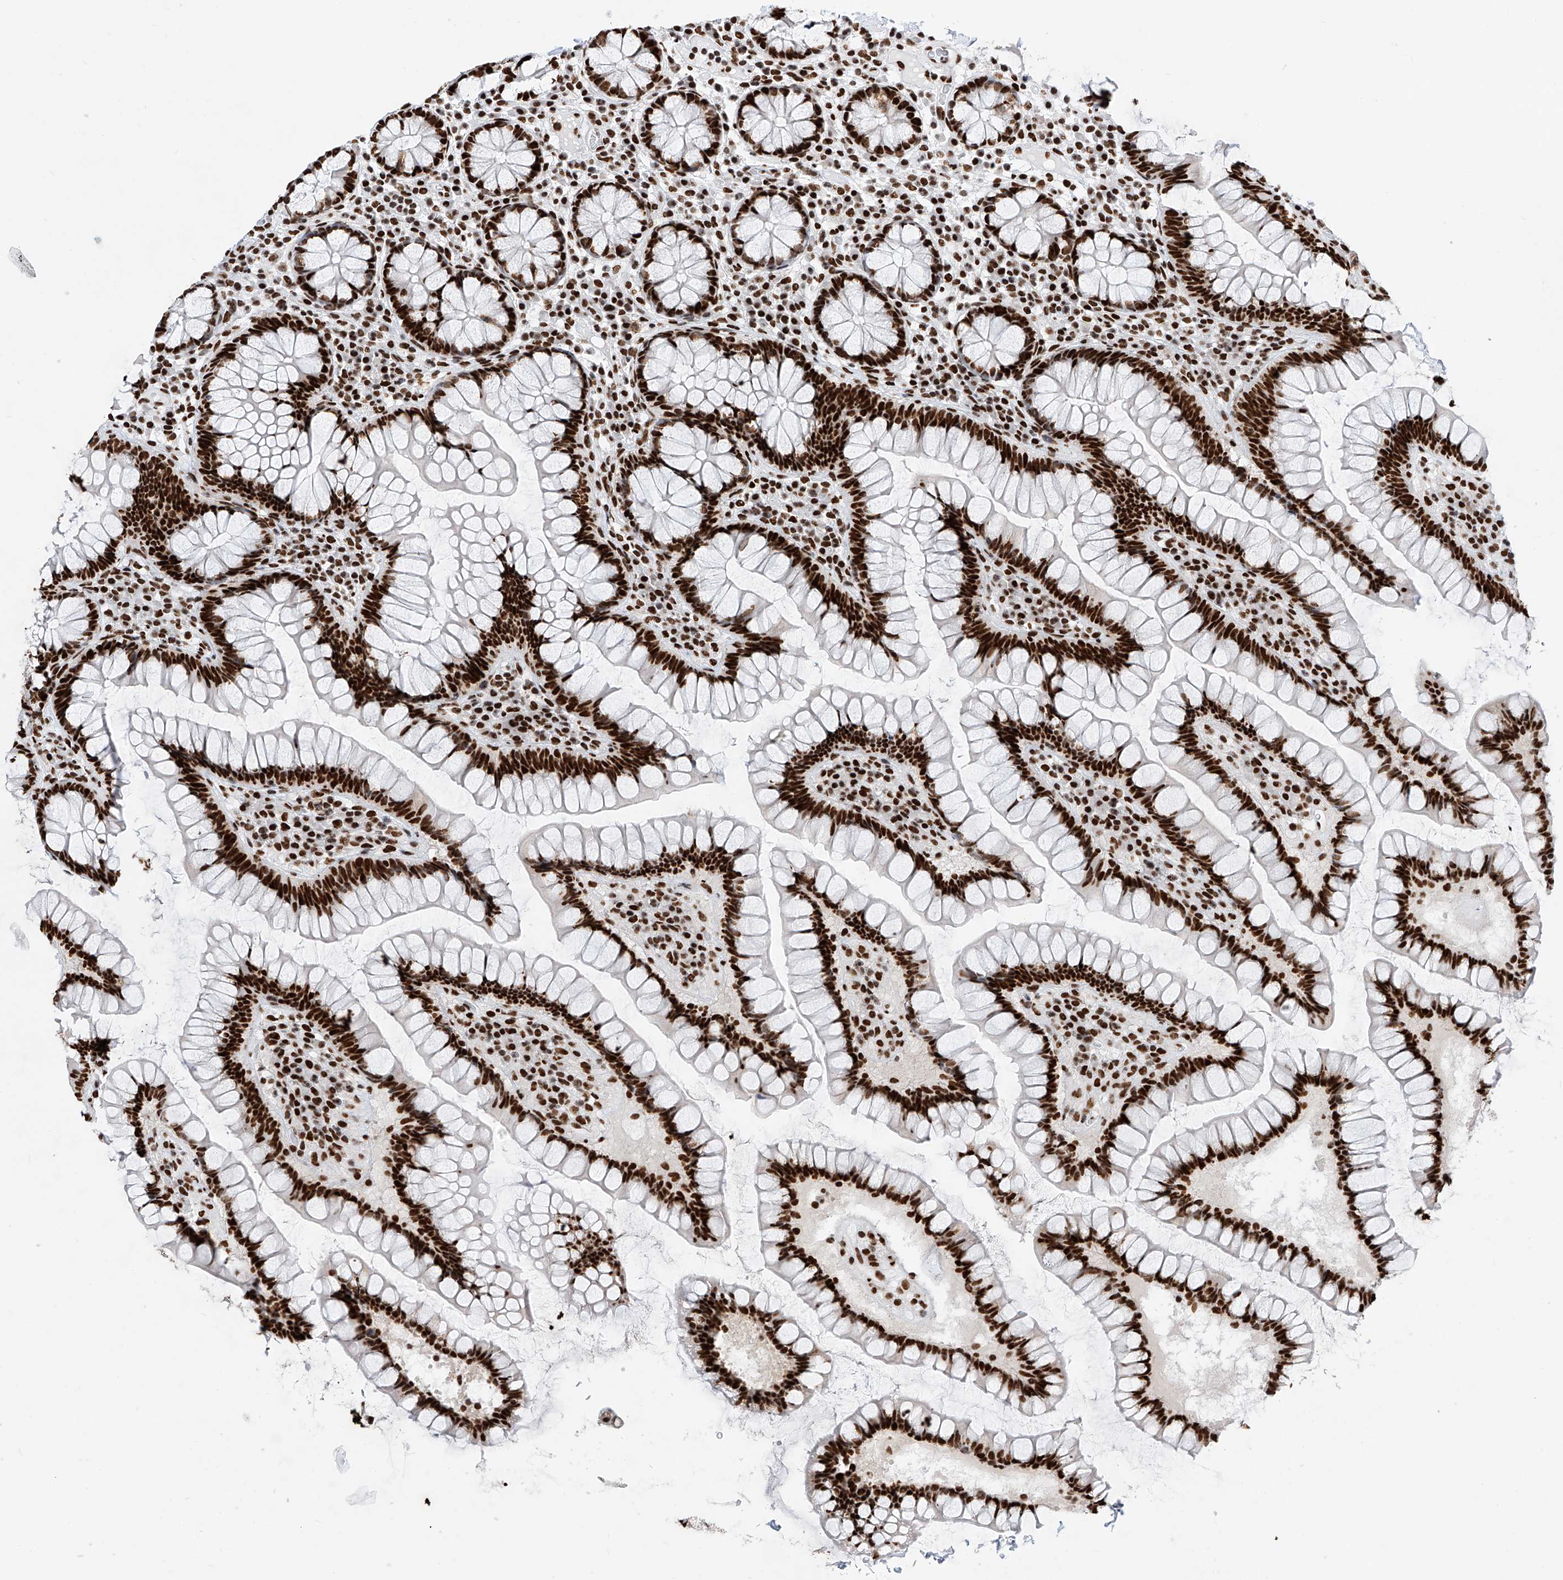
{"staining": {"intensity": "strong", "quantity": ">75%", "location": "nuclear"}, "tissue": "colon", "cell_type": "Endothelial cells", "image_type": "normal", "snomed": [{"axis": "morphology", "description": "Normal tissue, NOS"}, {"axis": "topography", "description": "Colon"}], "caption": "Endothelial cells reveal high levels of strong nuclear staining in about >75% of cells in normal human colon.", "gene": "SRSF6", "patient": {"sex": "female", "age": 79}}